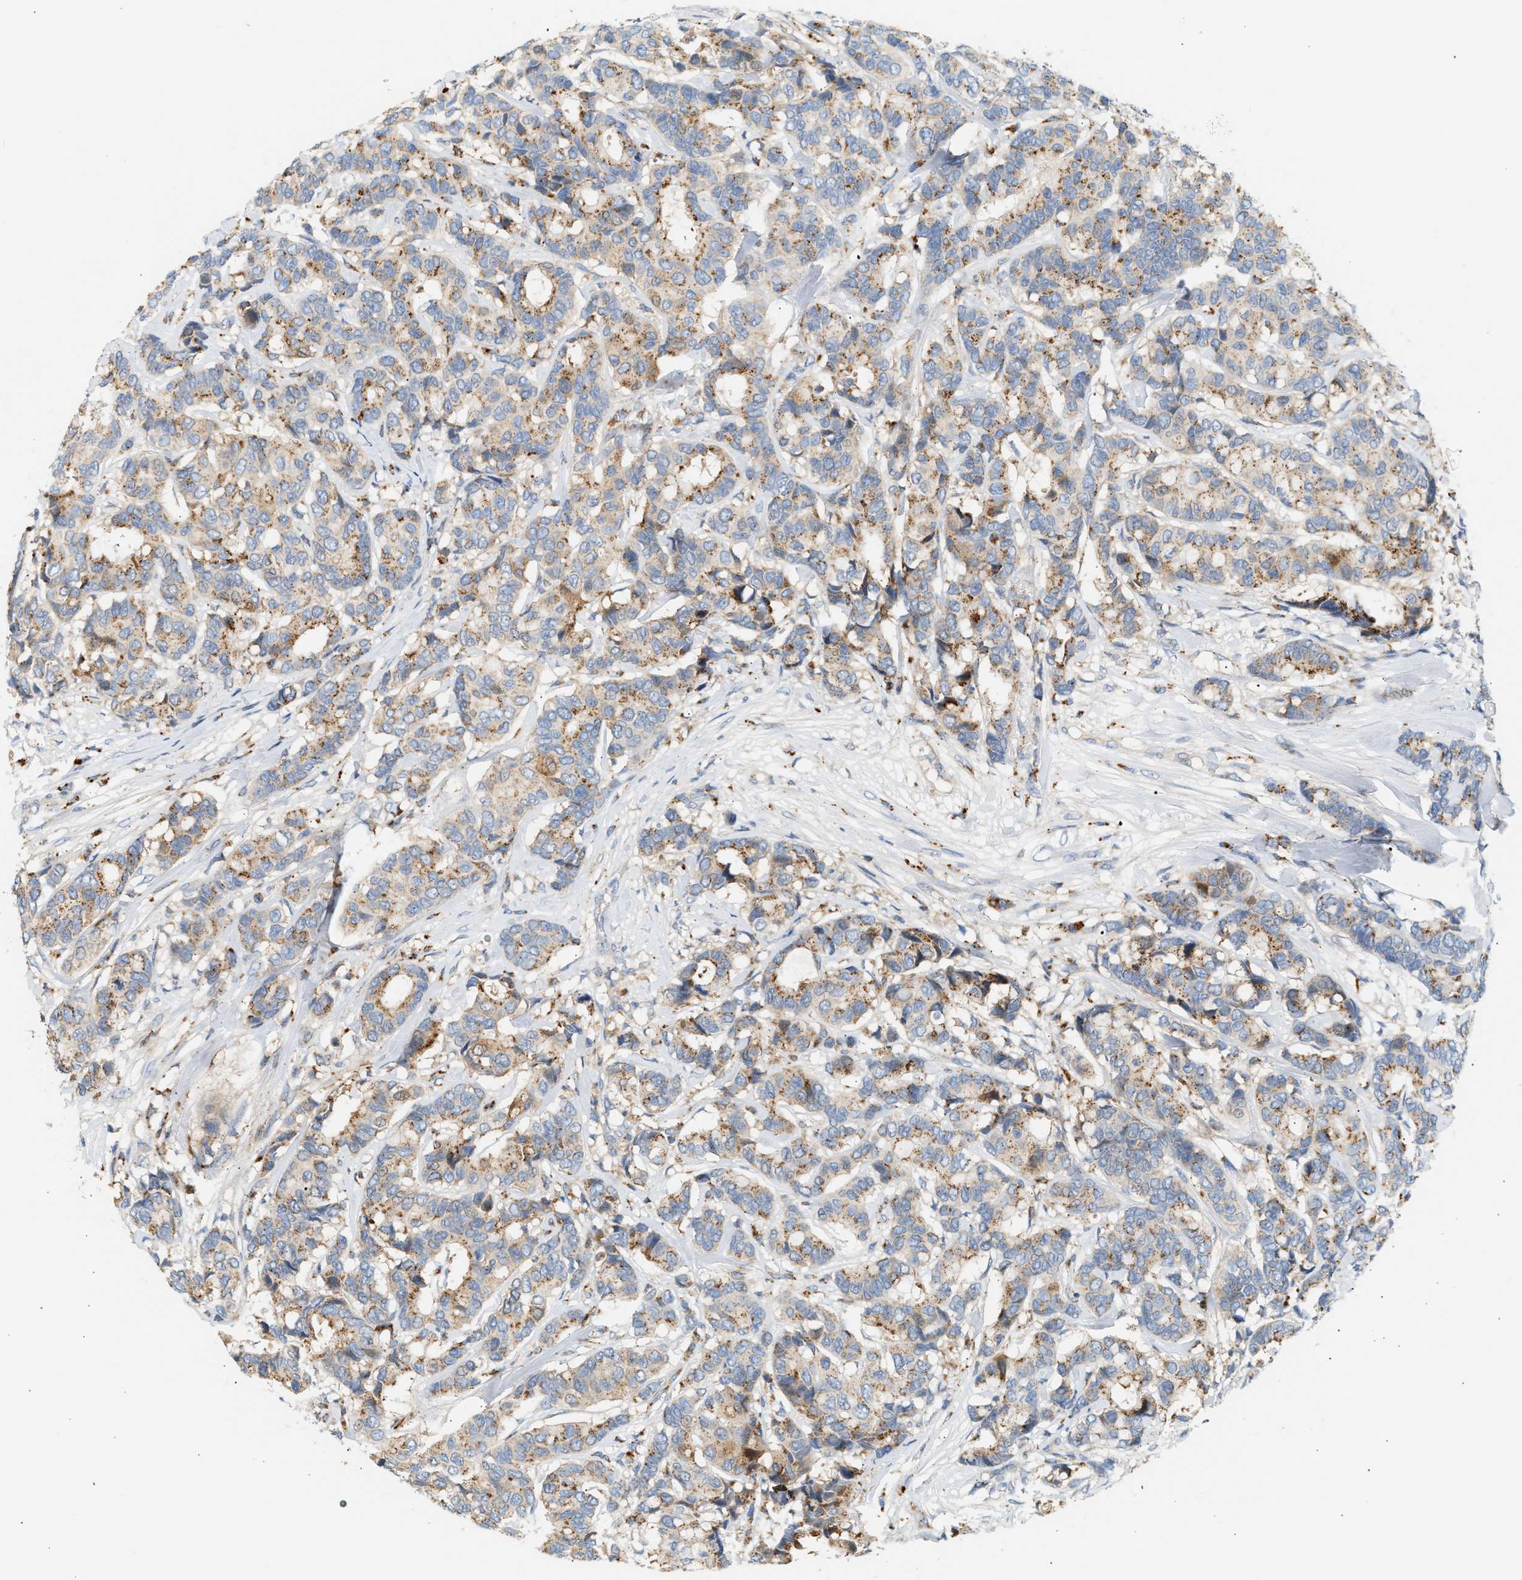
{"staining": {"intensity": "moderate", "quantity": ">75%", "location": "cytoplasmic/membranous"}, "tissue": "breast cancer", "cell_type": "Tumor cells", "image_type": "cancer", "snomed": [{"axis": "morphology", "description": "Duct carcinoma"}, {"axis": "topography", "description": "Breast"}], "caption": "Infiltrating ductal carcinoma (breast) stained for a protein (brown) demonstrates moderate cytoplasmic/membranous positive staining in about >75% of tumor cells.", "gene": "ENTHD1", "patient": {"sex": "female", "age": 87}}